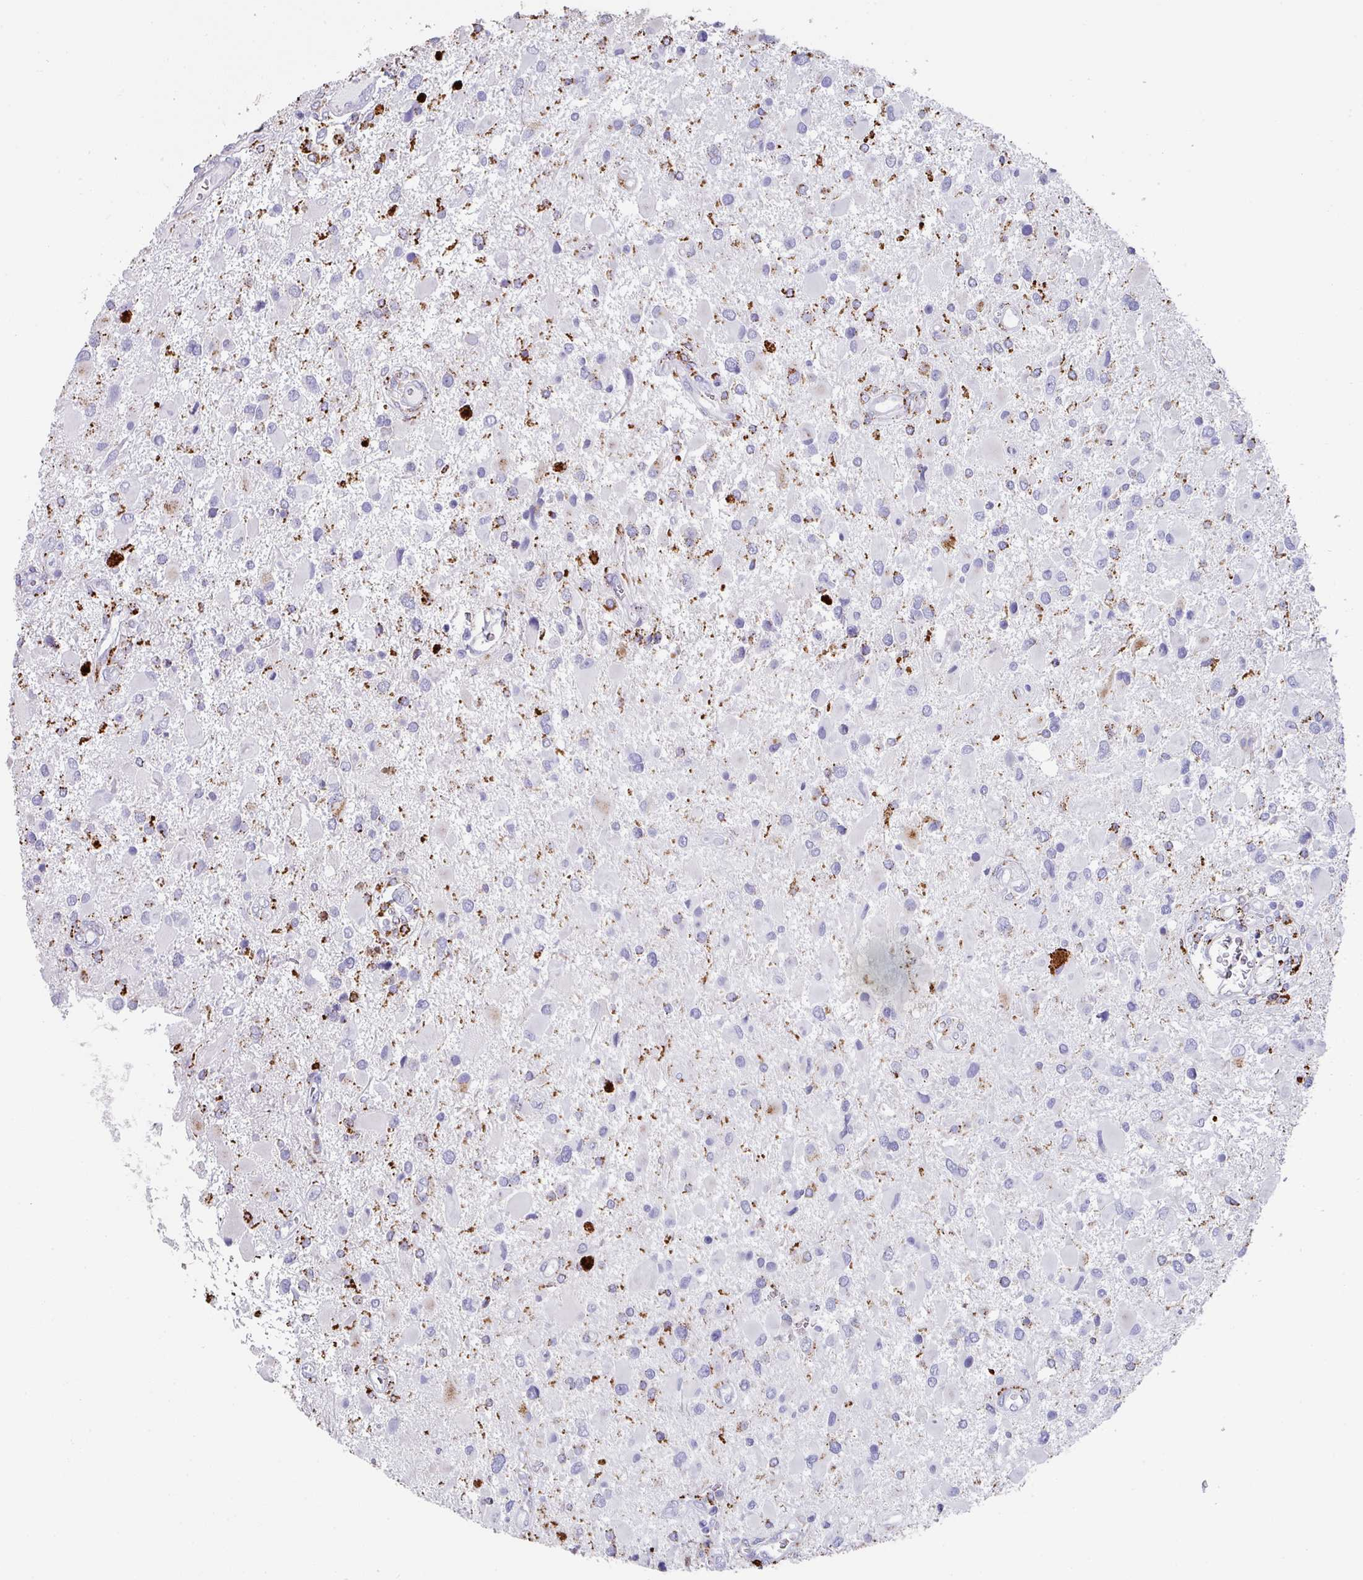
{"staining": {"intensity": "moderate", "quantity": "<25%", "location": "cytoplasmic/membranous"}, "tissue": "glioma", "cell_type": "Tumor cells", "image_type": "cancer", "snomed": [{"axis": "morphology", "description": "Glioma, malignant, High grade"}, {"axis": "topography", "description": "Brain"}], "caption": "A brown stain shows moderate cytoplasmic/membranous positivity of a protein in human malignant glioma (high-grade) tumor cells. The protein of interest is shown in brown color, while the nuclei are stained blue.", "gene": "CPVL", "patient": {"sex": "male", "age": 53}}